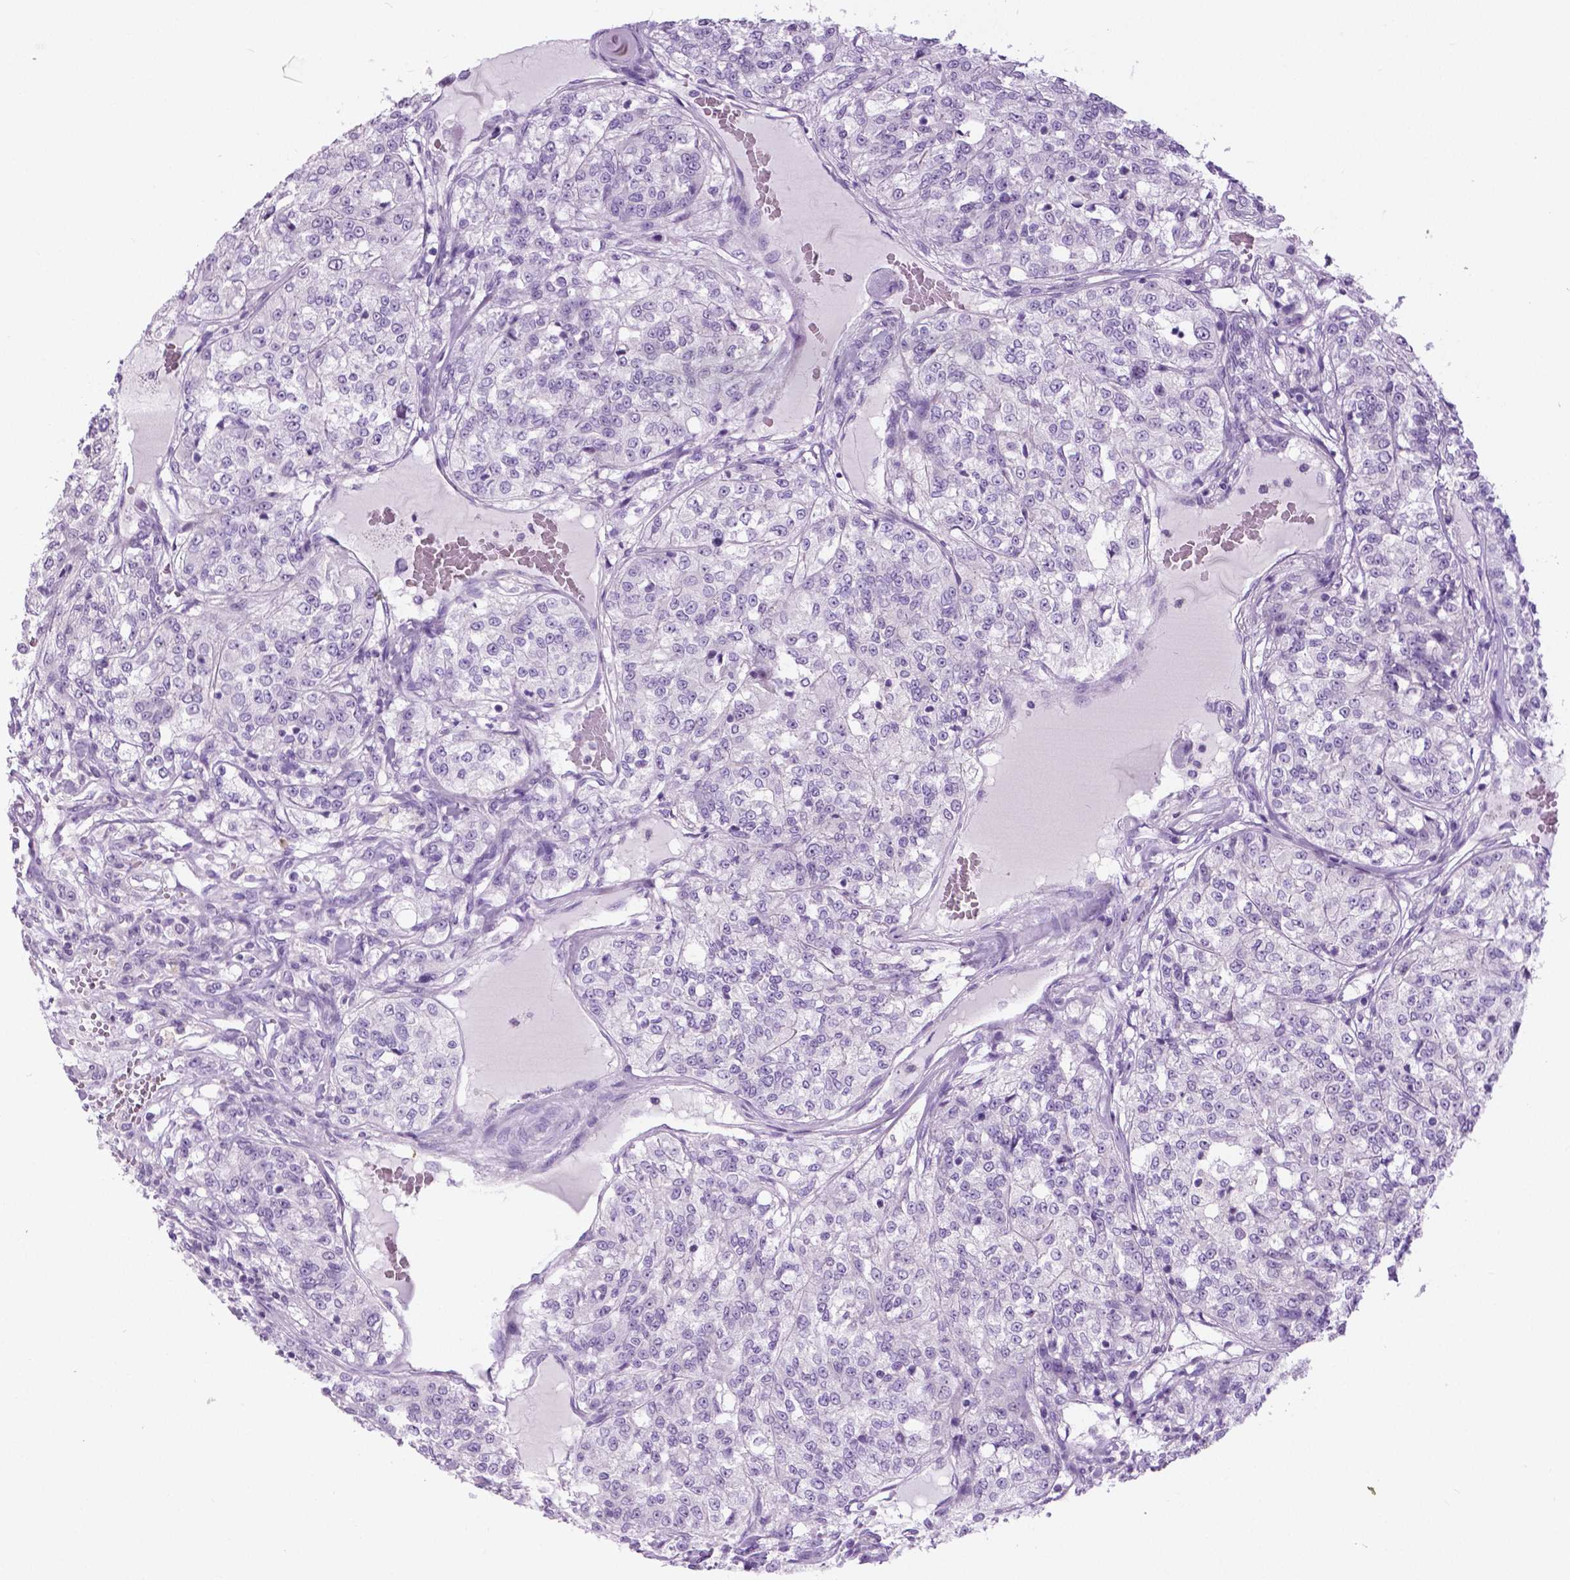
{"staining": {"intensity": "negative", "quantity": "none", "location": "none"}, "tissue": "renal cancer", "cell_type": "Tumor cells", "image_type": "cancer", "snomed": [{"axis": "morphology", "description": "Adenocarcinoma, NOS"}, {"axis": "topography", "description": "Kidney"}], "caption": "This is a image of immunohistochemistry (IHC) staining of renal adenocarcinoma, which shows no positivity in tumor cells.", "gene": "TP53TG5", "patient": {"sex": "female", "age": 63}}